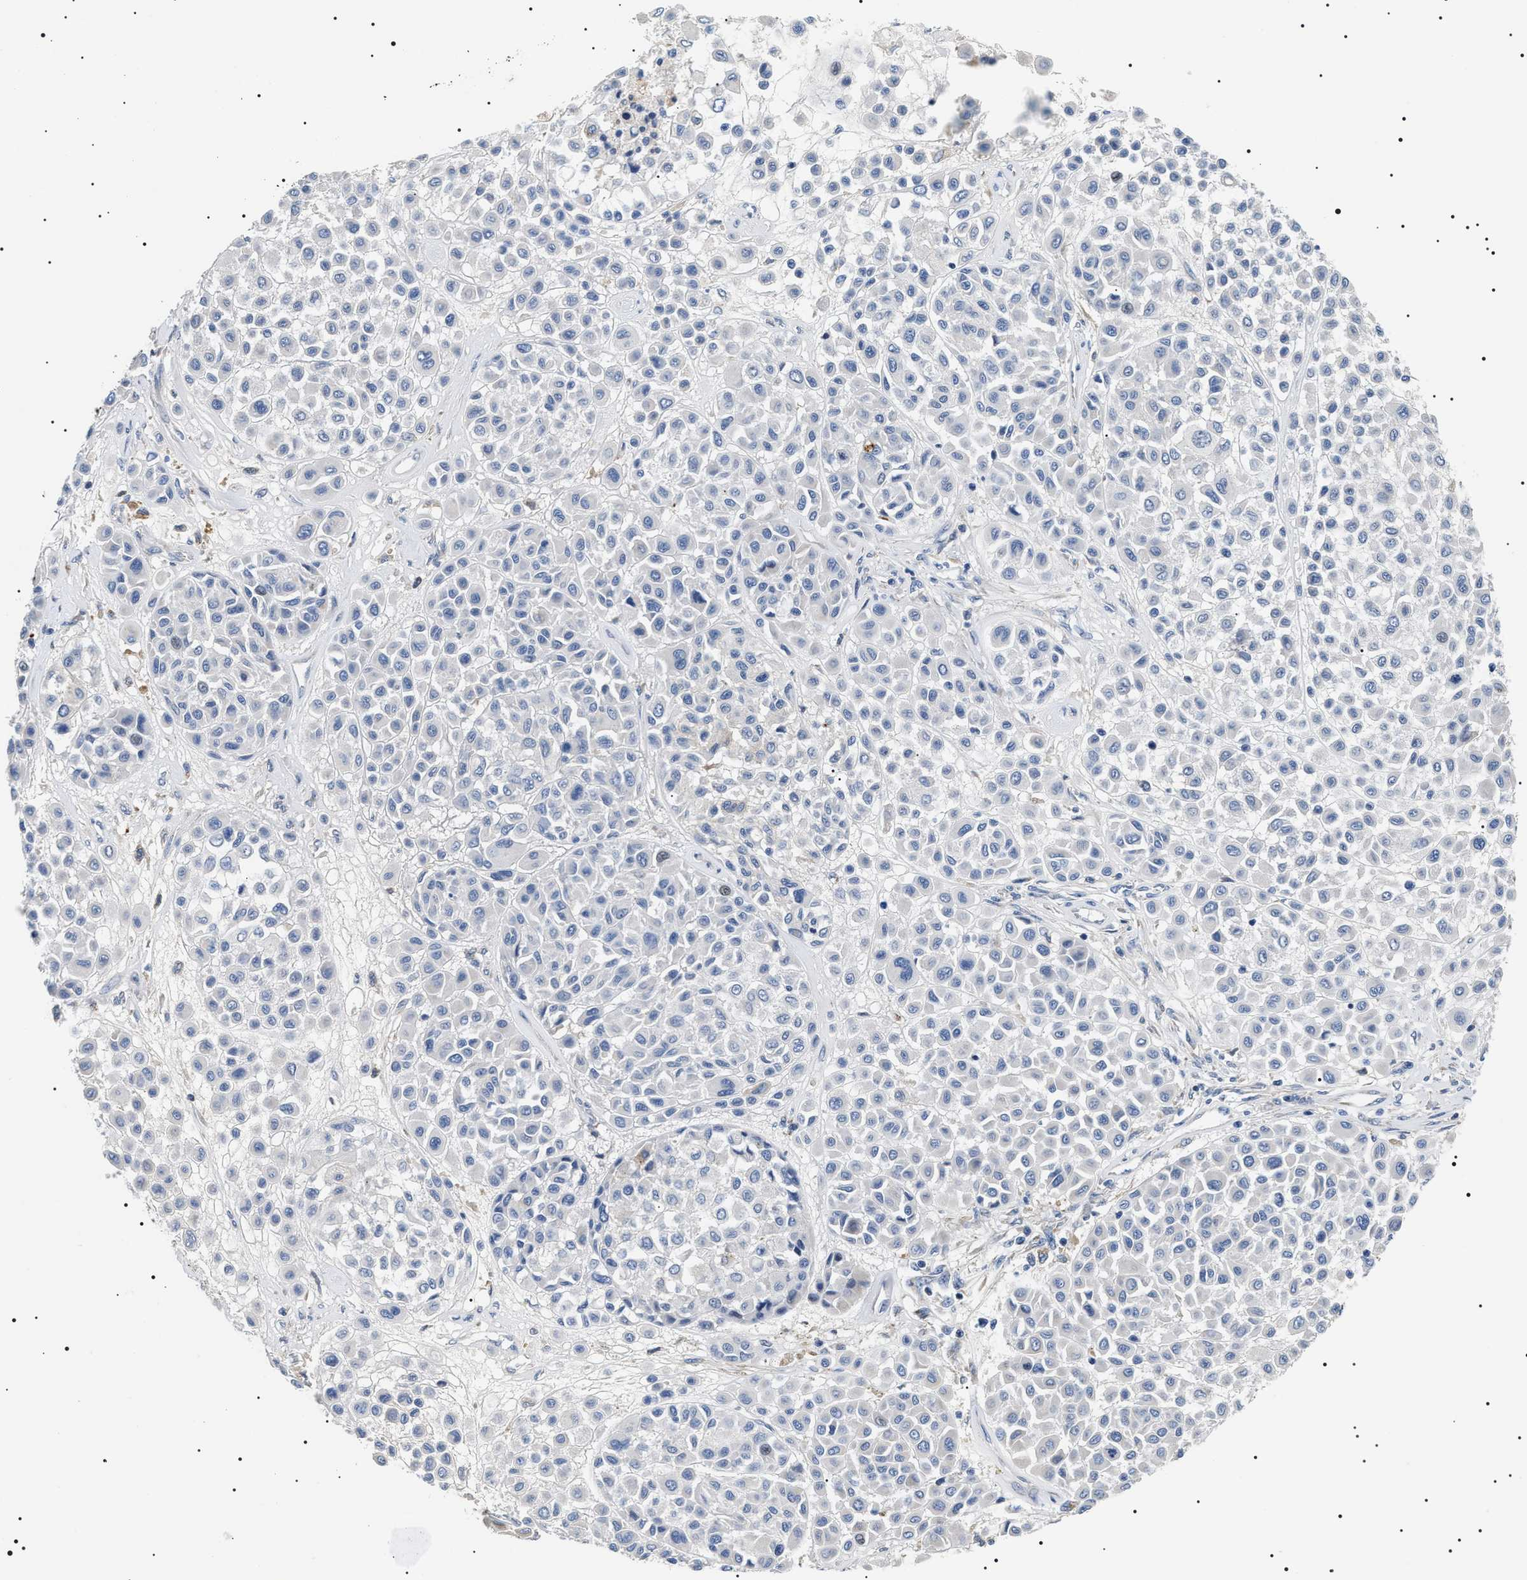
{"staining": {"intensity": "negative", "quantity": "none", "location": "none"}, "tissue": "melanoma", "cell_type": "Tumor cells", "image_type": "cancer", "snomed": [{"axis": "morphology", "description": "Malignant melanoma, Metastatic site"}, {"axis": "topography", "description": "Soft tissue"}], "caption": "This is an immunohistochemistry histopathology image of human melanoma. There is no staining in tumor cells.", "gene": "TMEM222", "patient": {"sex": "male", "age": 41}}